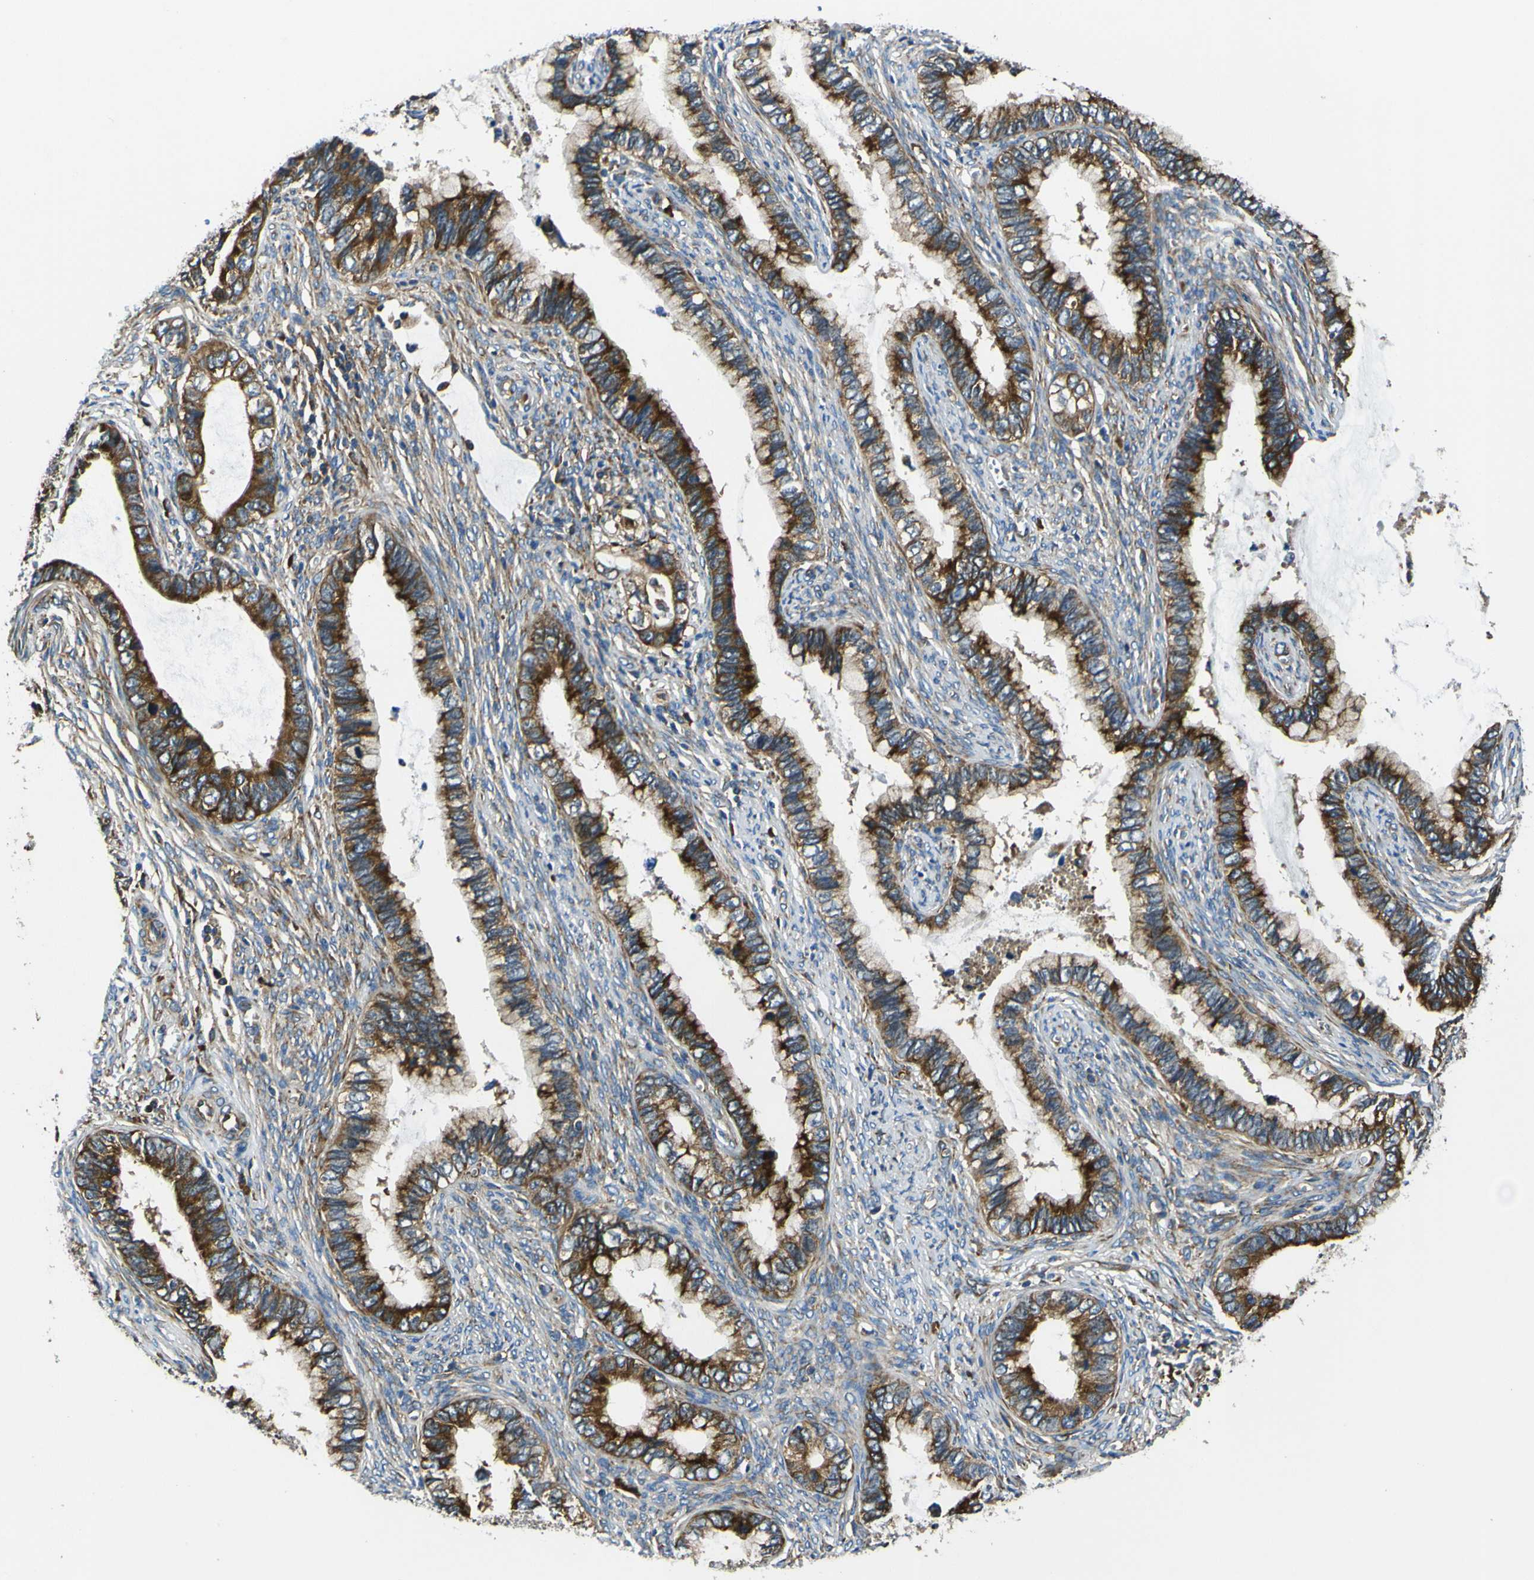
{"staining": {"intensity": "strong", "quantity": ">75%", "location": "cytoplasmic/membranous"}, "tissue": "cervical cancer", "cell_type": "Tumor cells", "image_type": "cancer", "snomed": [{"axis": "morphology", "description": "Adenocarcinoma, NOS"}, {"axis": "topography", "description": "Cervix"}], "caption": "The image shows immunohistochemical staining of cervical adenocarcinoma. There is strong cytoplasmic/membranous expression is seen in about >75% of tumor cells.", "gene": "RPSA", "patient": {"sex": "female", "age": 44}}